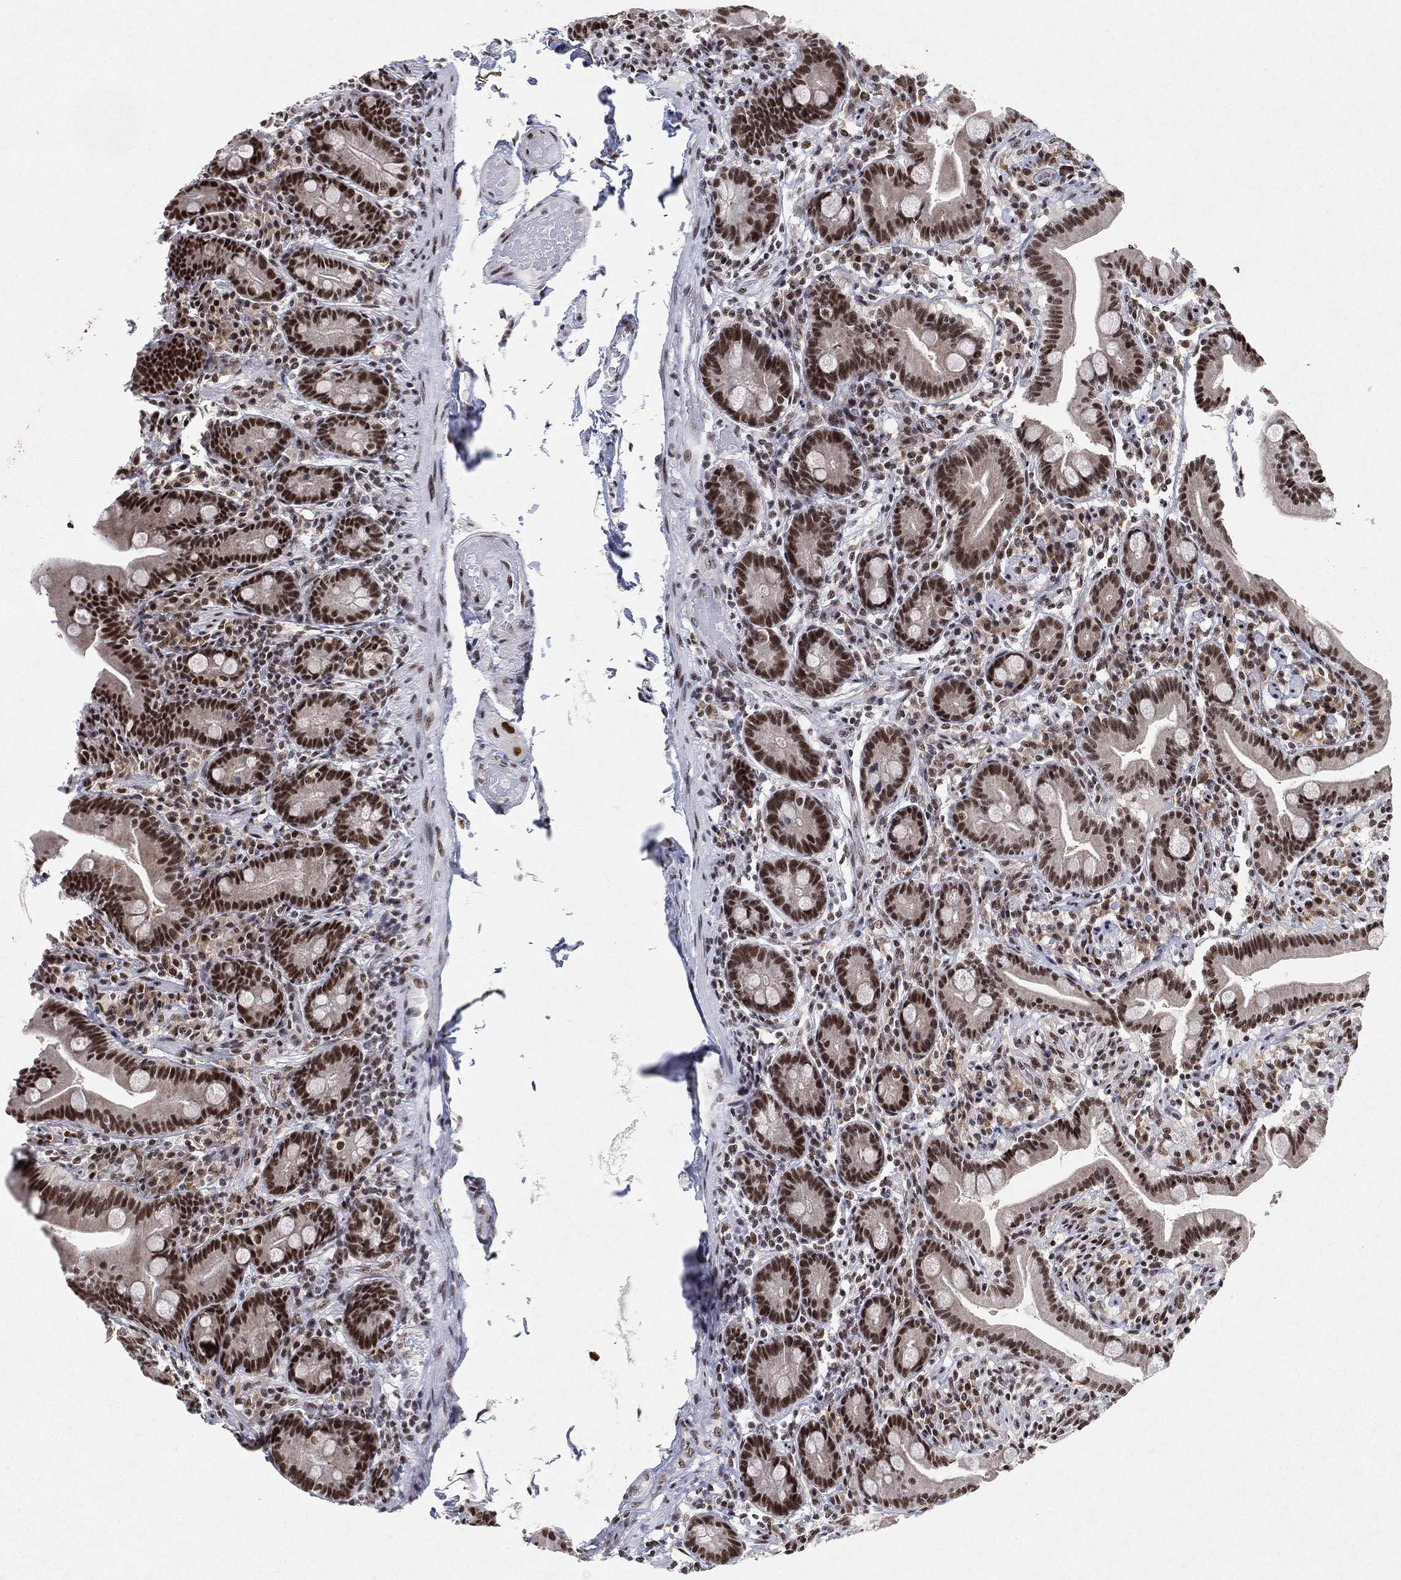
{"staining": {"intensity": "strong", "quantity": ">75%", "location": "nuclear"}, "tissue": "small intestine", "cell_type": "Glandular cells", "image_type": "normal", "snomed": [{"axis": "morphology", "description": "Normal tissue, NOS"}, {"axis": "topography", "description": "Small intestine"}], "caption": "DAB immunohistochemical staining of benign human small intestine shows strong nuclear protein positivity in approximately >75% of glandular cells. Nuclei are stained in blue.", "gene": "DDX27", "patient": {"sex": "male", "age": 66}}